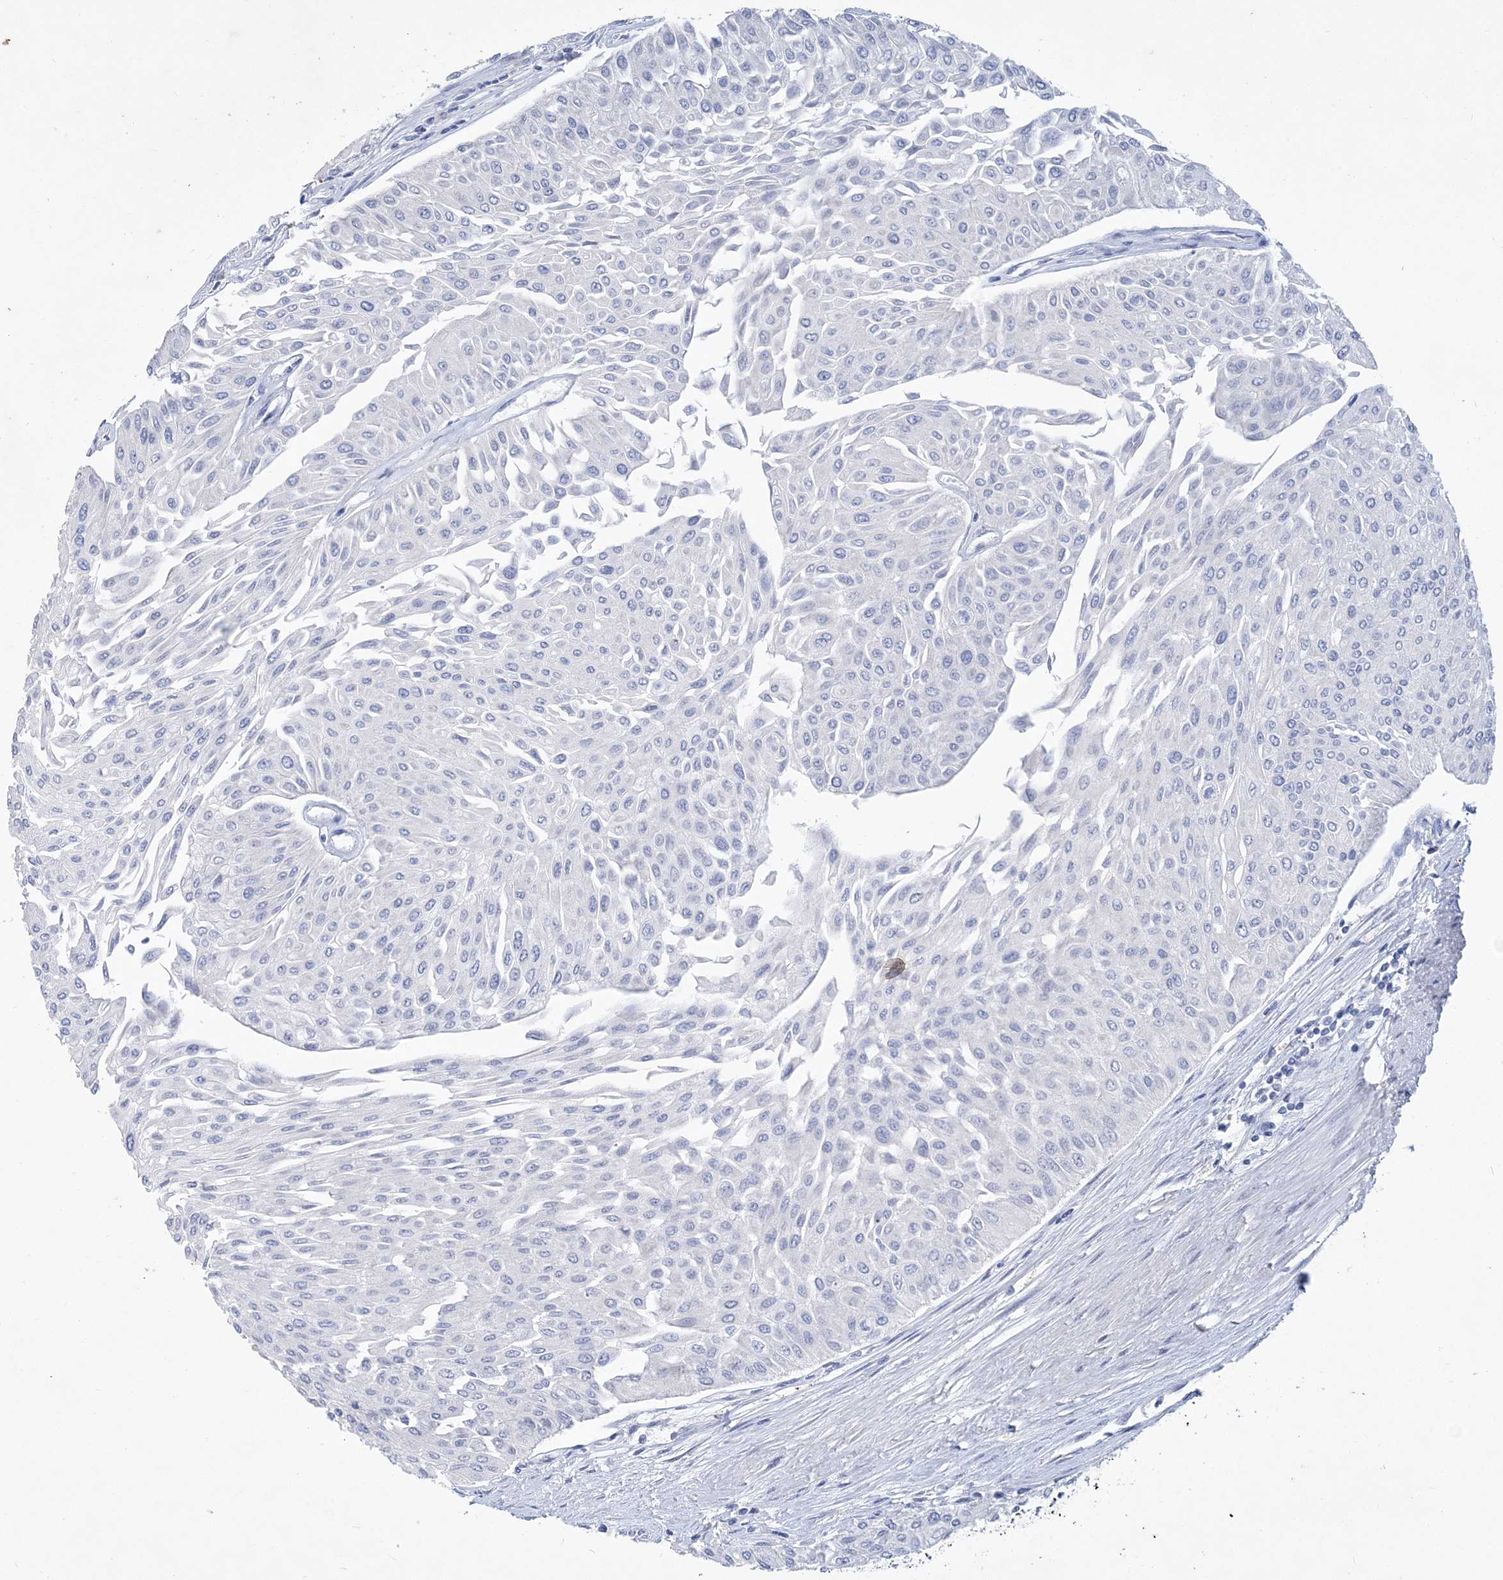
{"staining": {"intensity": "negative", "quantity": "none", "location": "none"}, "tissue": "urothelial cancer", "cell_type": "Tumor cells", "image_type": "cancer", "snomed": [{"axis": "morphology", "description": "Urothelial carcinoma, Low grade"}, {"axis": "topography", "description": "Urinary bladder"}], "caption": "The micrograph demonstrates no significant expression in tumor cells of low-grade urothelial carcinoma.", "gene": "COPS8", "patient": {"sex": "male", "age": 67}}